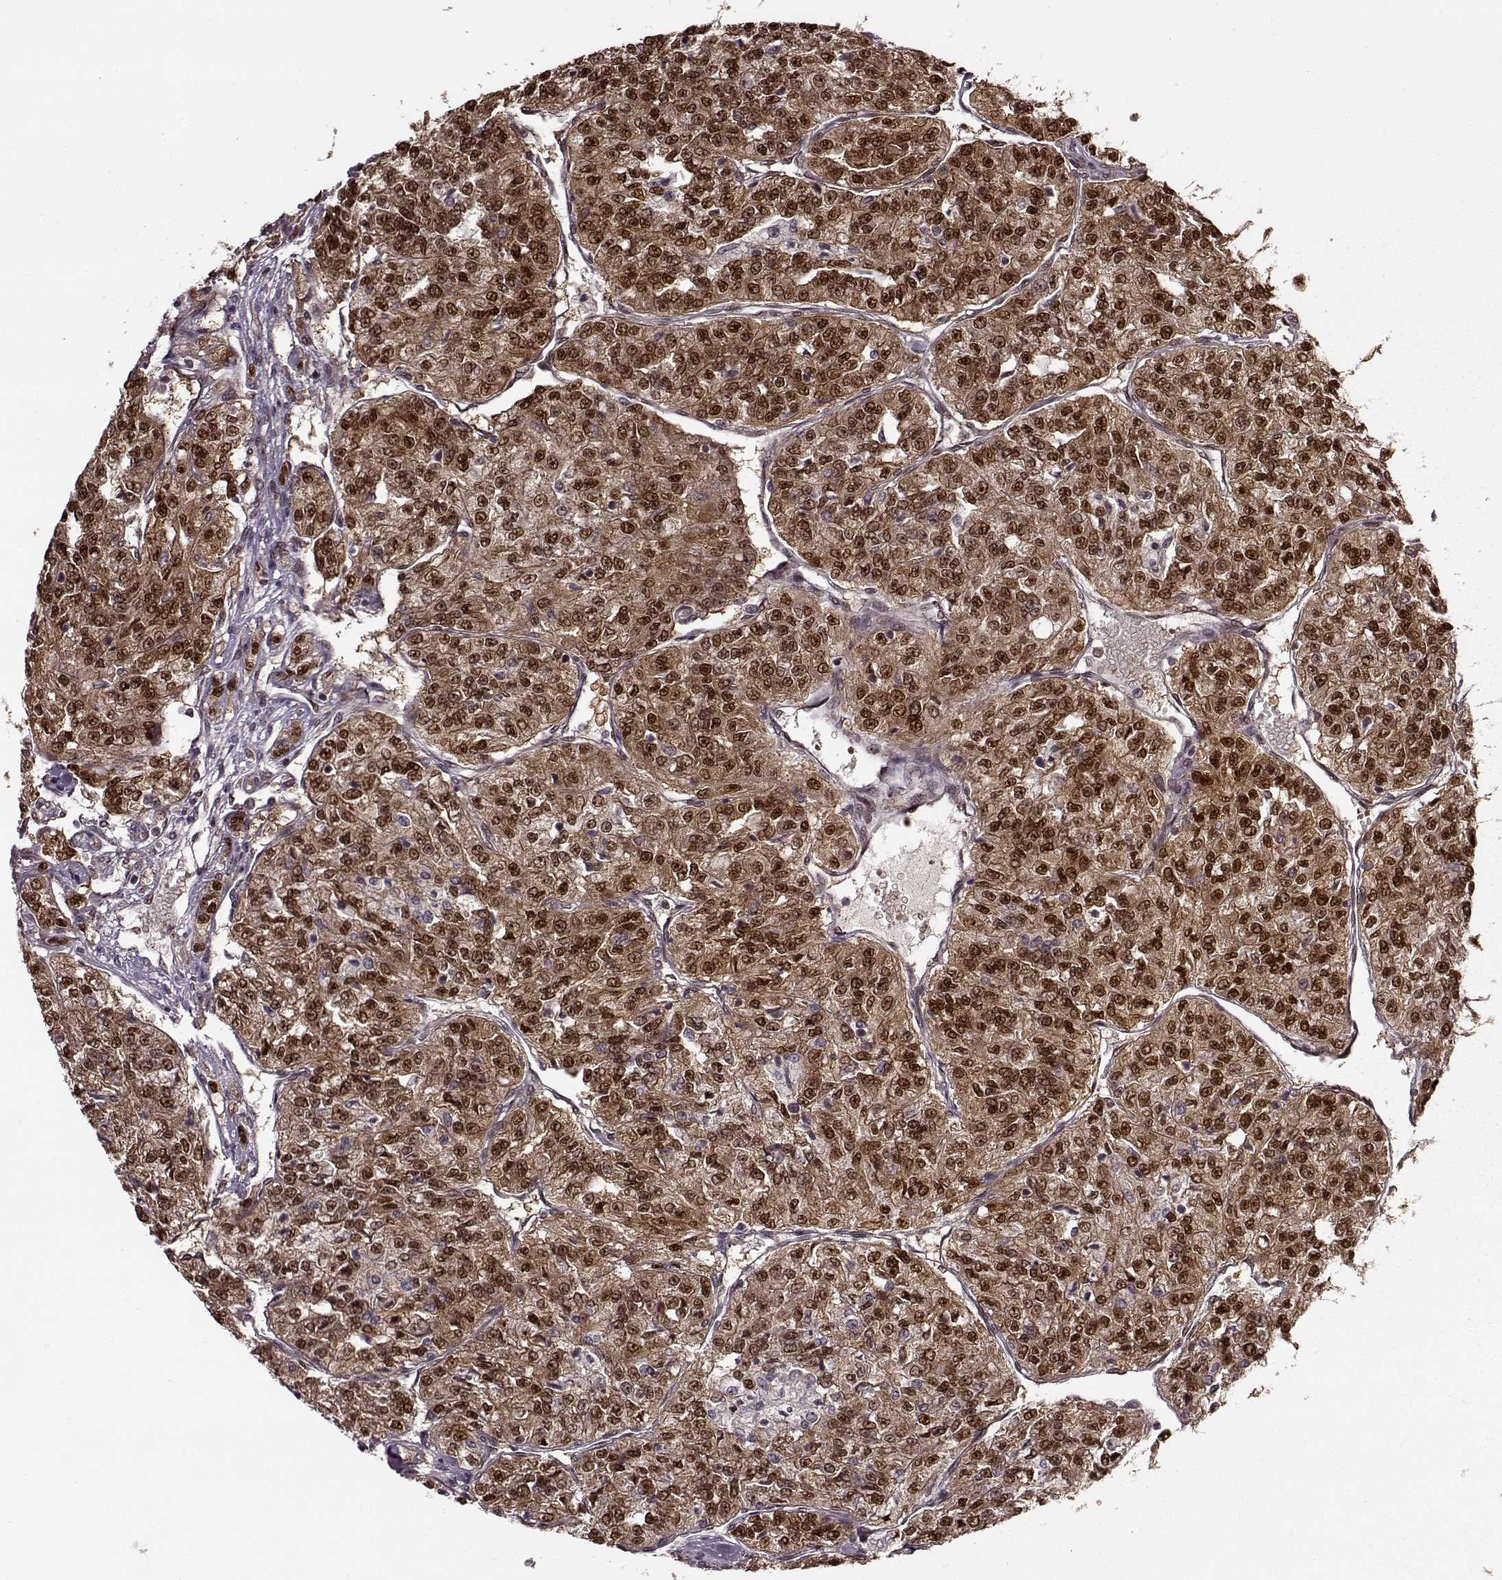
{"staining": {"intensity": "moderate", "quantity": ">75%", "location": "cytoplasmic/membranous,nuclear"}, "tissue": "renal cancer", "cell_type": "Tumor cells", "image_type": "cancer", "snomed": [{"axis": "morphology", "description": "Adenocarcinoma, NOS"}, {"axis": "topography", "description": "Kidney"}], "caption": "Protein expression analysis of adenocarcinoma (renal) demonstrates moderate cytoplasmic/membranous and nuclear expression in approximately >75% of tumor cells. (Brightfield microscopy of DAB IHC at high magnification).", "gene": "FTO", "patient": {"sex": "female", "age": 63}}